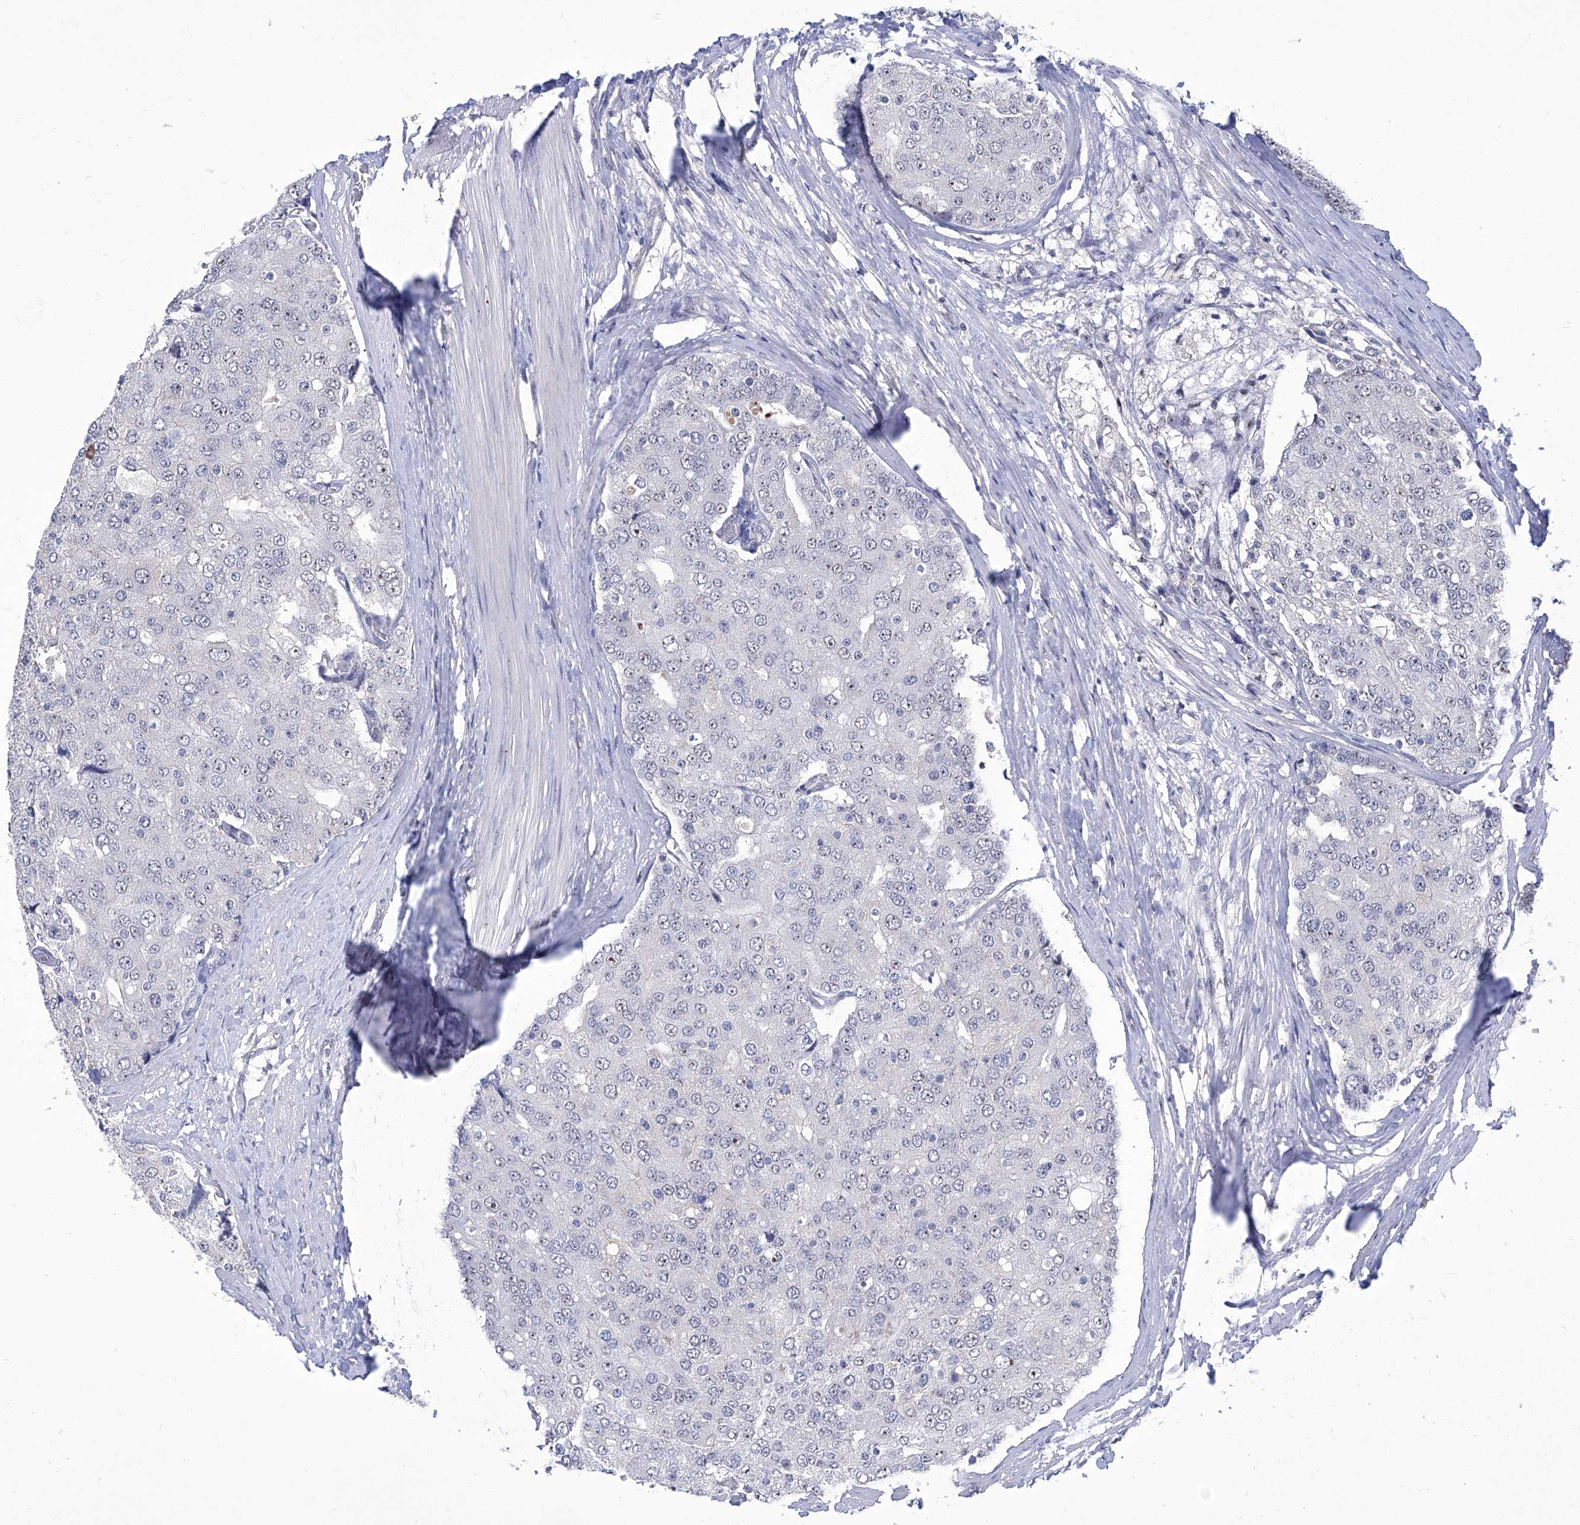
{"staining": {"intensity": "negative", "quantity": "none", "location": "none"}, "tissue": "prostate cancer", "cell_type": "Tumor cells", "image_type": "cancer", "snomed": [{"axis": "morphology", "description": "Adenocarcinoma, High grade"}, {"axis": "topography", "description": "Prostate"}], "caption": "High power microscopy photomicrograph of an immunohistochemistry (IHC) image of prostate cancer (high-grade adenocarcinoma), revealing no significant staining in tumor cells.", "gene": "CMTR1", "patient": {"sex": "male", "age": 50}}